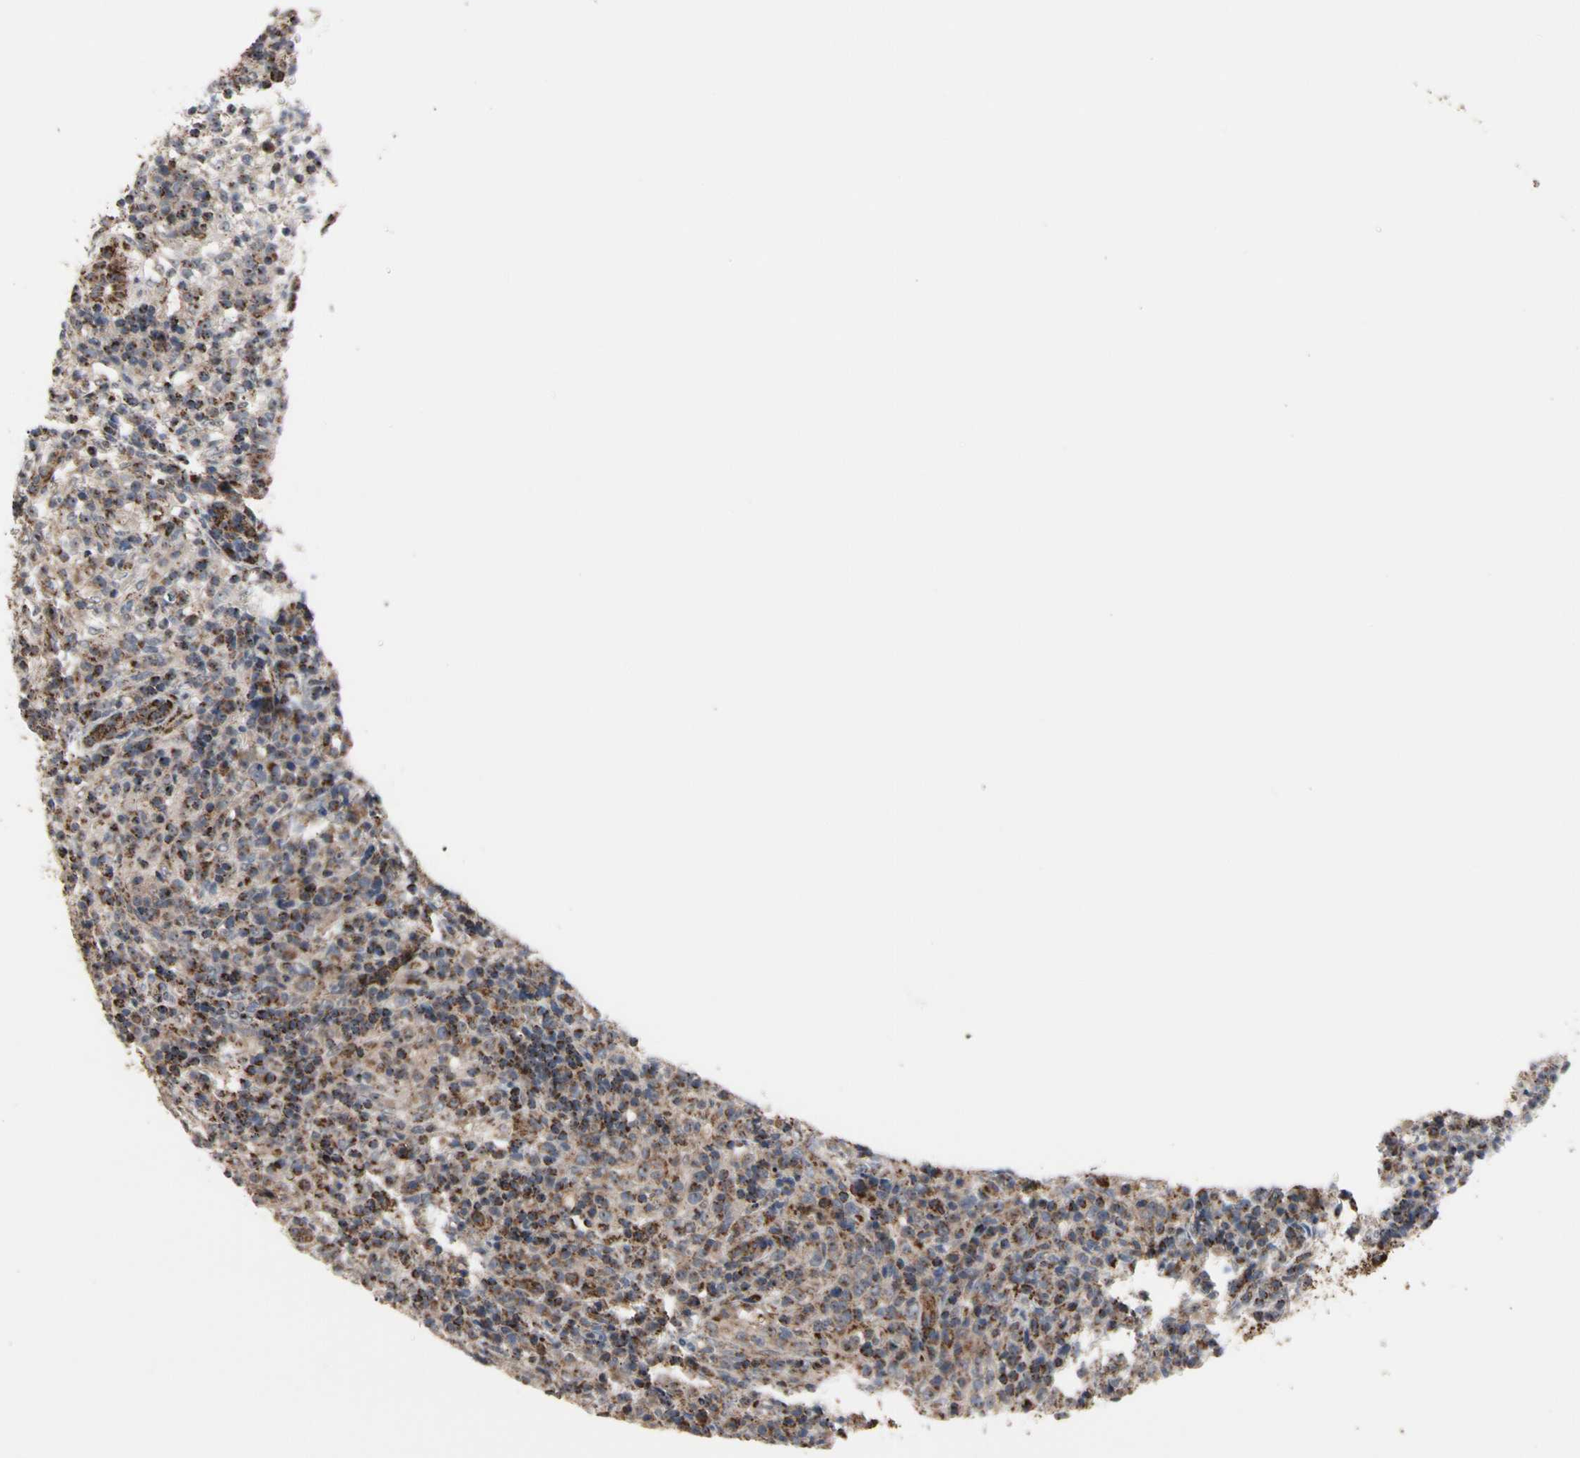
{"staining": {"intensity": "strong", "quantity": ">75%", "location": "cytoplasmic/membranous"}, "tissue": "lymphoma", "cell_type": "Tumor cells", "image_type": "cancer", "snomed": [{"axis": "morphology", "description": "Malignant lymphoma, non-Hodgkin's type, High grade"}, {"axis": "topography", "description": "Lymph node"}], "caption": "A brown stain labels strong cytoplasmic/membranous positivity of a protein in human malignant lymphoma, non-Hodgkin's type (high-grade) tumor cells.", "gene": "FAM110B", "patient": {"sex": "female", "age": 76}}